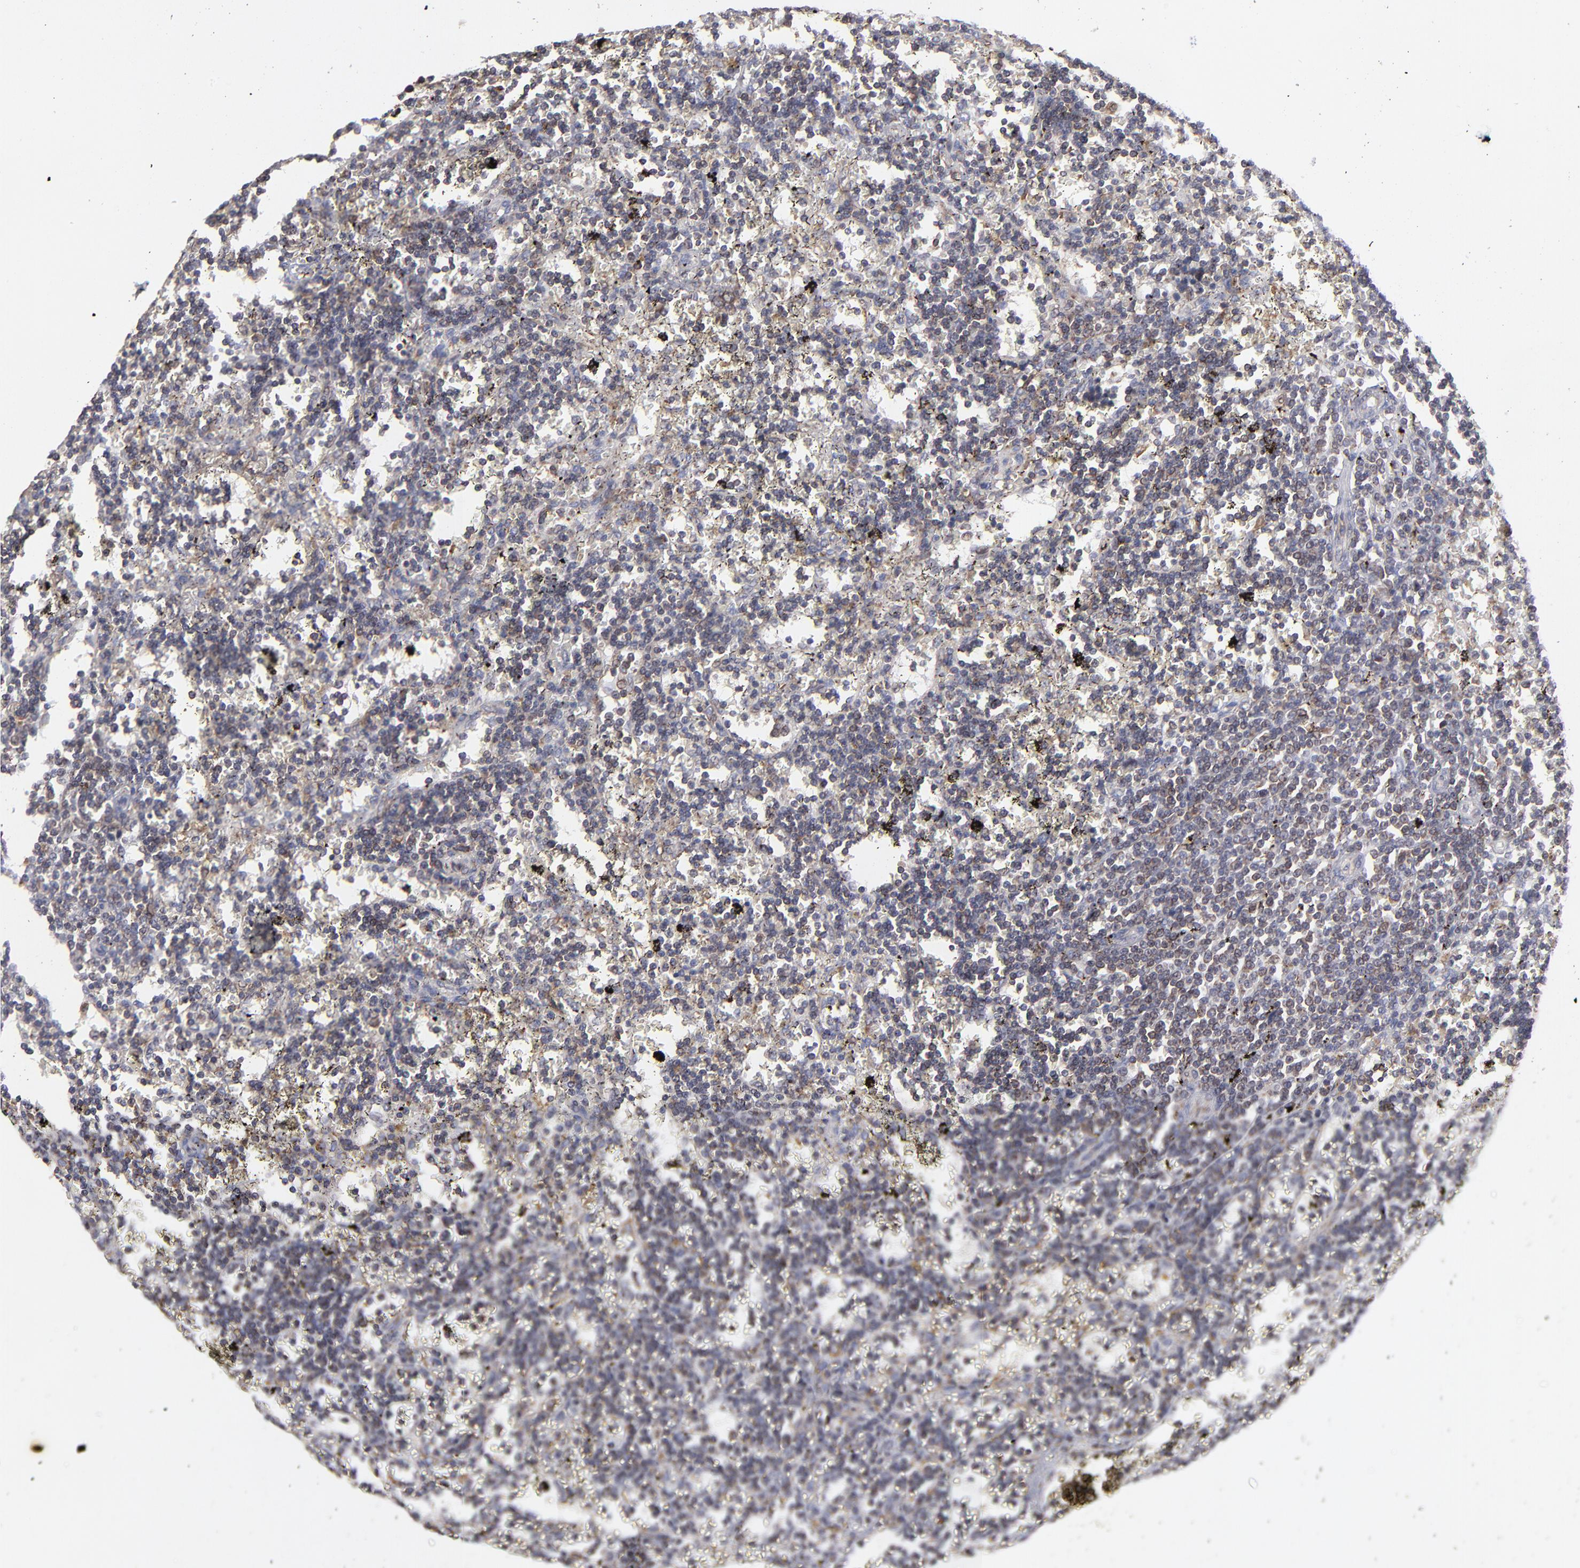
{"staining": {"intensity": "weak", "quantity": "25%-75%", "location": "cytoplasmic/membranous"}, "tissue": "lymphoma", "cell_type": "Tumor cells", "image_type": "cancer", "snomed": [{"axis": "morphology", "description": "Malignant lymphoma, non-Hodgkin's type, Low grade"}, {"axis": "topography", "description": "Spleen"}], "caption": "Lymphoma tissue demonstrates weak cytoplasmic/membranous staining in about 25%-75% of tumor cells", "gene": "TMX1", "patient": {"sex": "male", "age": 60}}